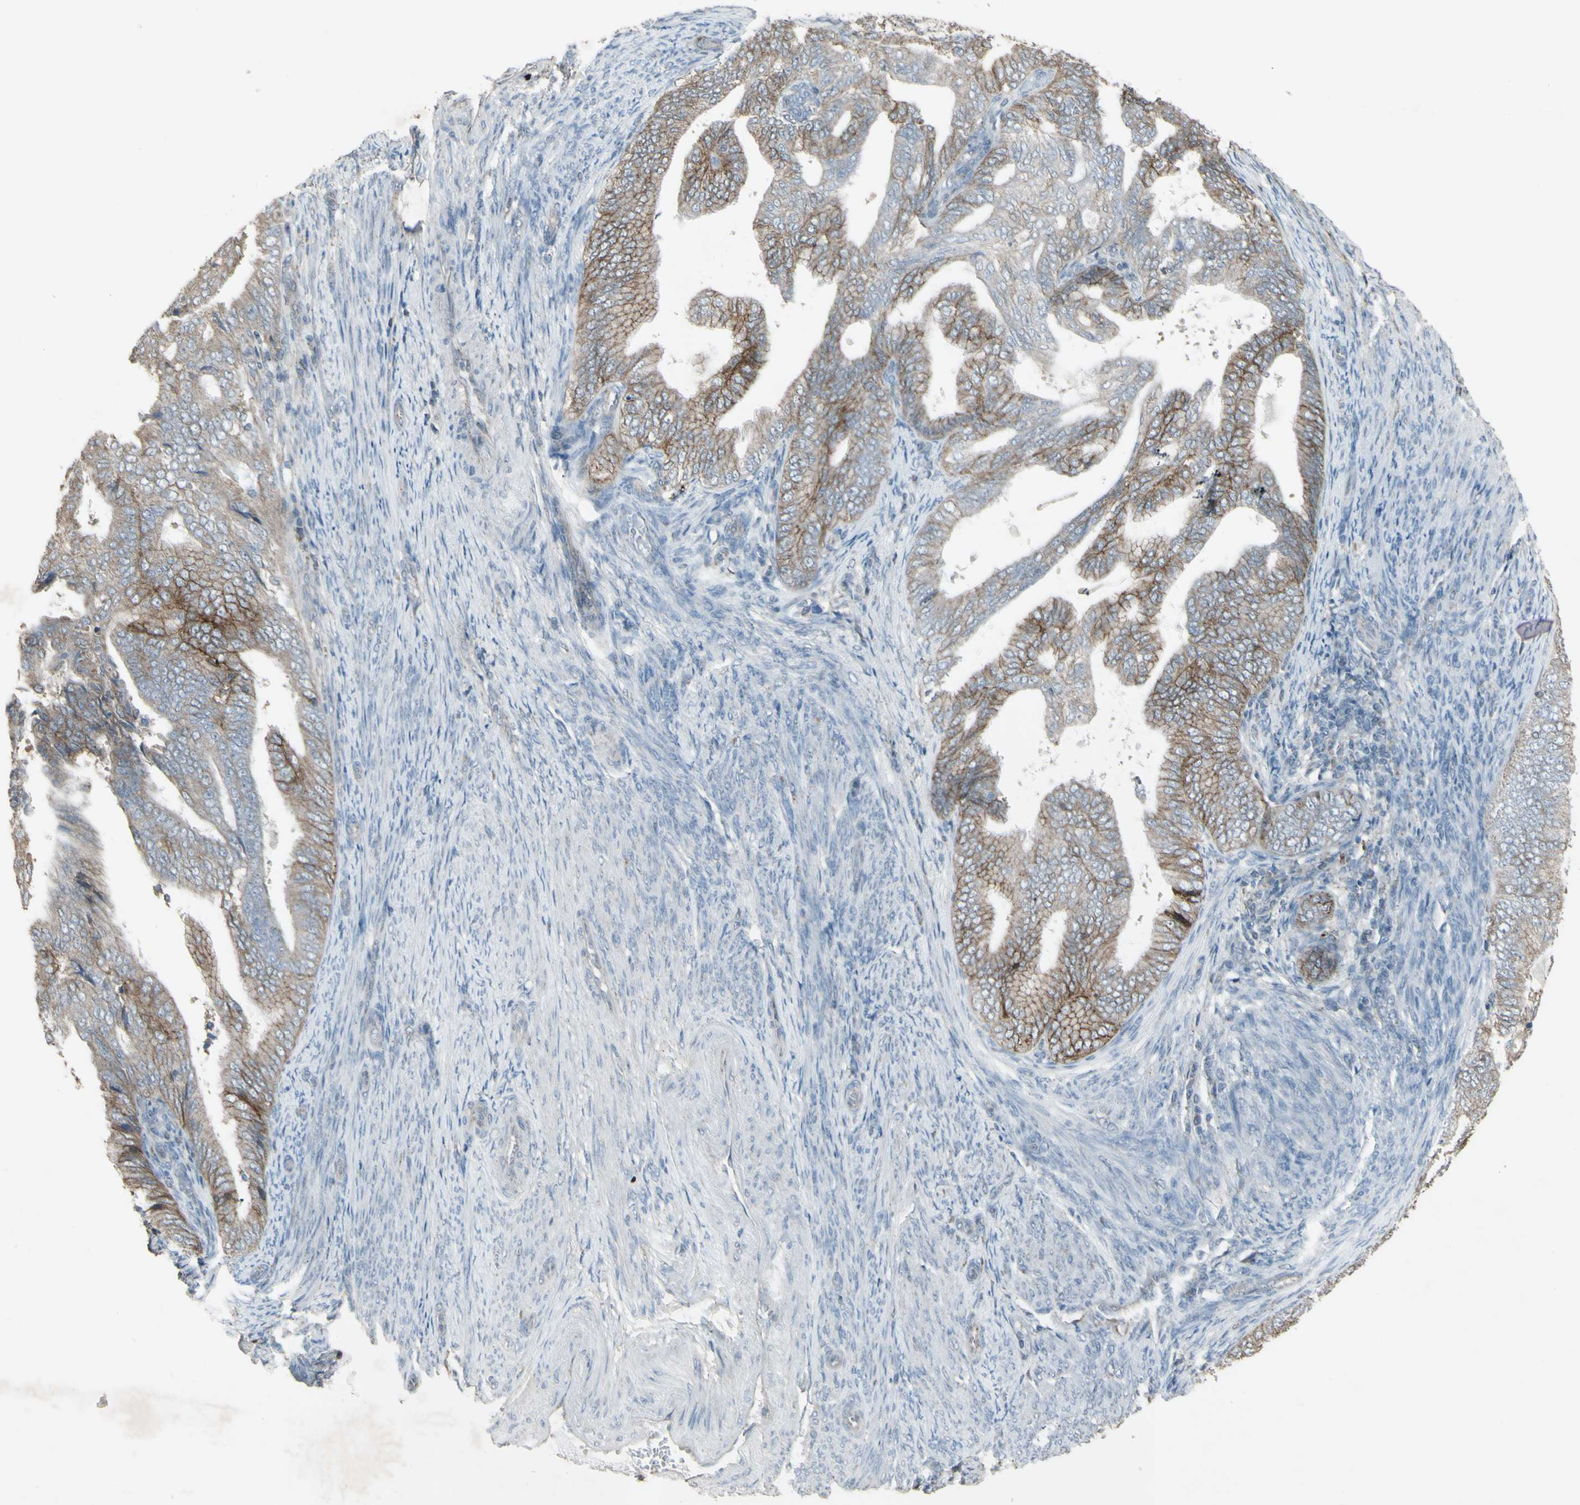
{"staining": {"intensity": "weak", "quantity": ">75%", "location": "cytoplasmic/membranous"}, "tissue": "endometrial cancer", "cell_type": "Tumor cells", "image_type": "cancer", "snomed": [{"axis": "morphology", "description": "Adenocarcinoma, NOS"}, {"axis": "topography", "description": "Endometrium"}], "caption": "An image of endometrial cancer stained for a protein reveals weak cytoplasmic/membranous brown staining in tumor cells.", "gene": "FXYD3", "patient": {"sex": "female", "age": 58}}